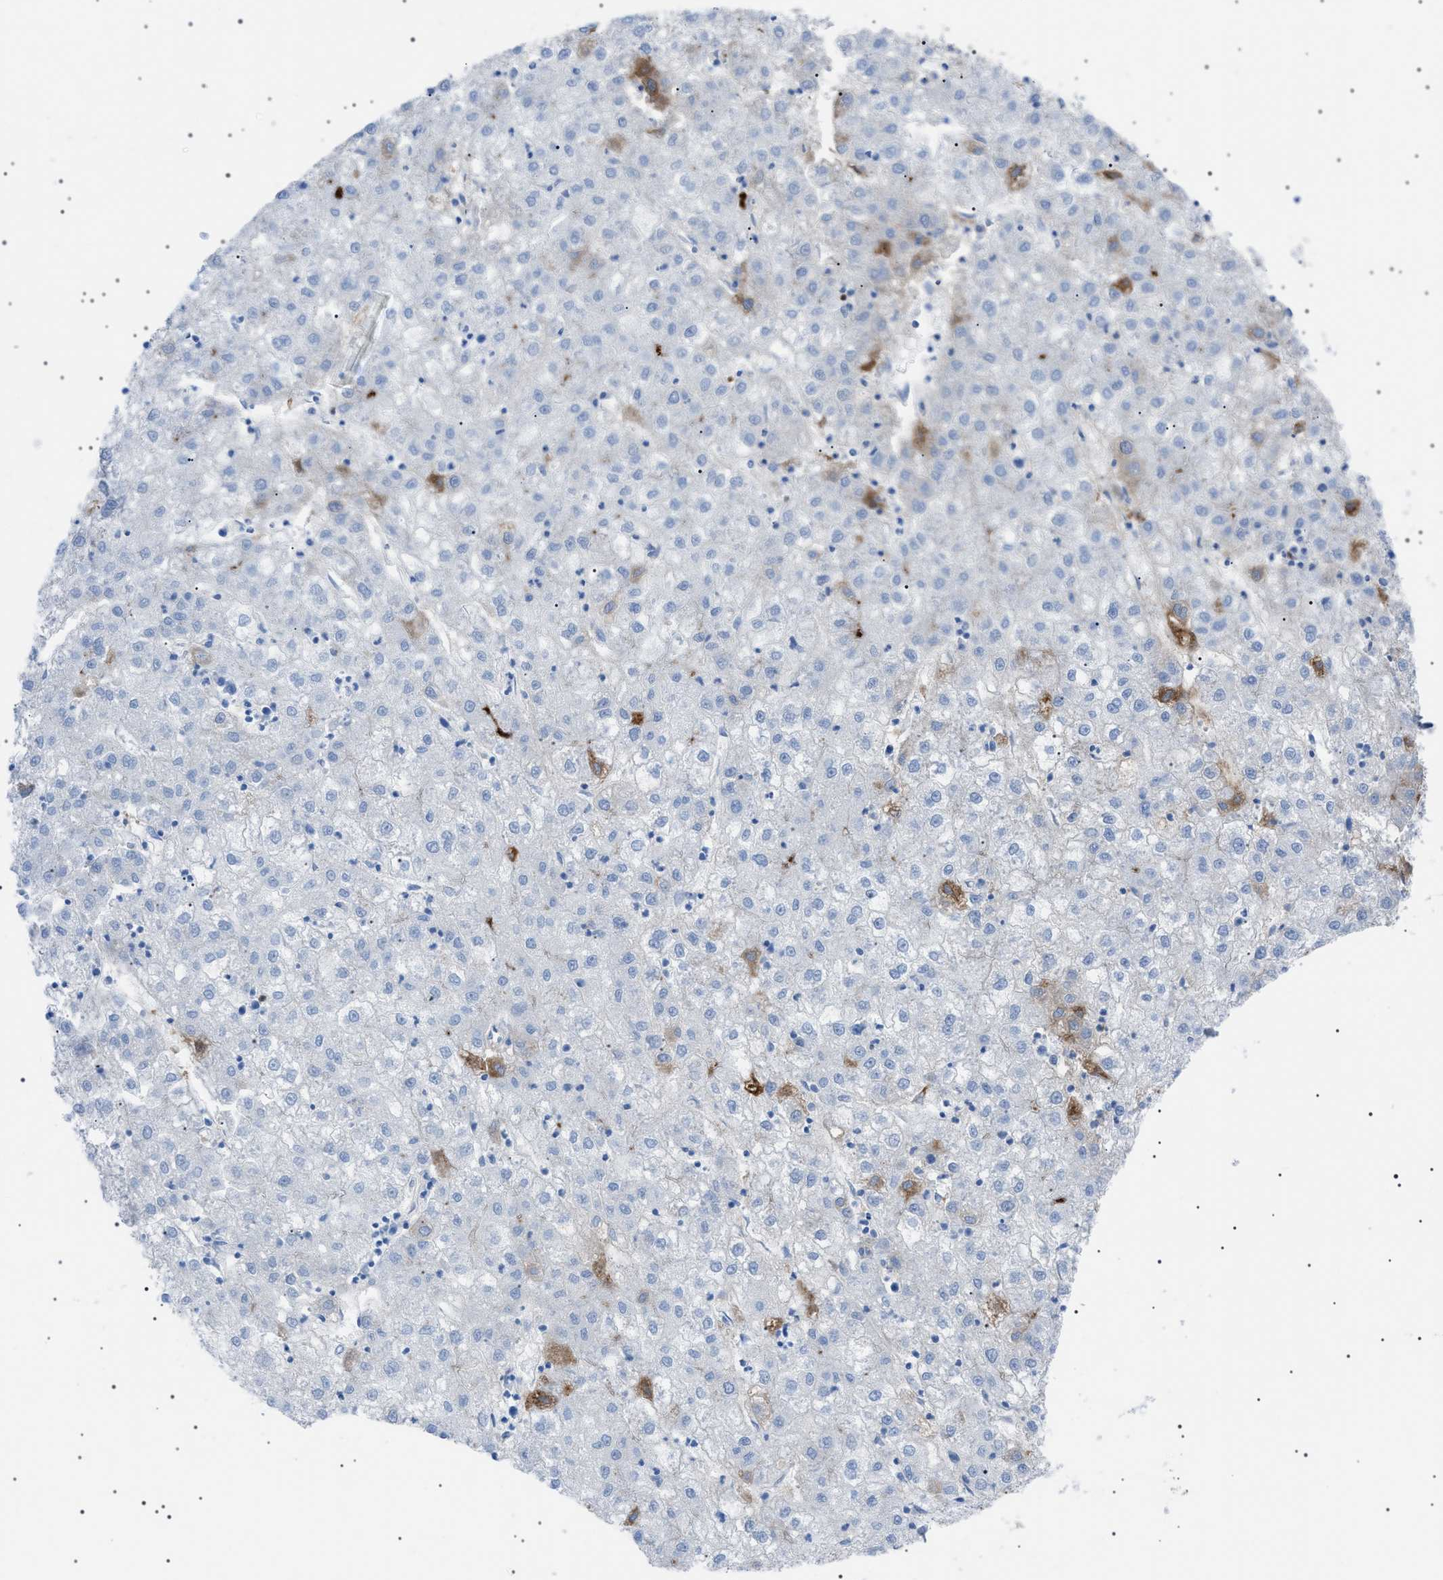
{"staining": {"intensity": "moderate", "quantity": "<25%", "location": "cytoplasmic/membranous"}, "tissue": "liver cancer", "cell_type": "Tumor cells", "image_type": "cancer", "snomed": [{"axis": "morphology", "description": "Carcinoma, Hepatocellular, NOS"}, {"axis": "topography", "description": "Liver"}], "caption": "Human liver cancer (hepatocellular carcinoma) stained for a protein (brown) shows moderate cytoplasmic/membranous positive positivity in about <25% of tumor cells.", "gene": "LPA", "patient": {"sex": "male", "age": 72}}